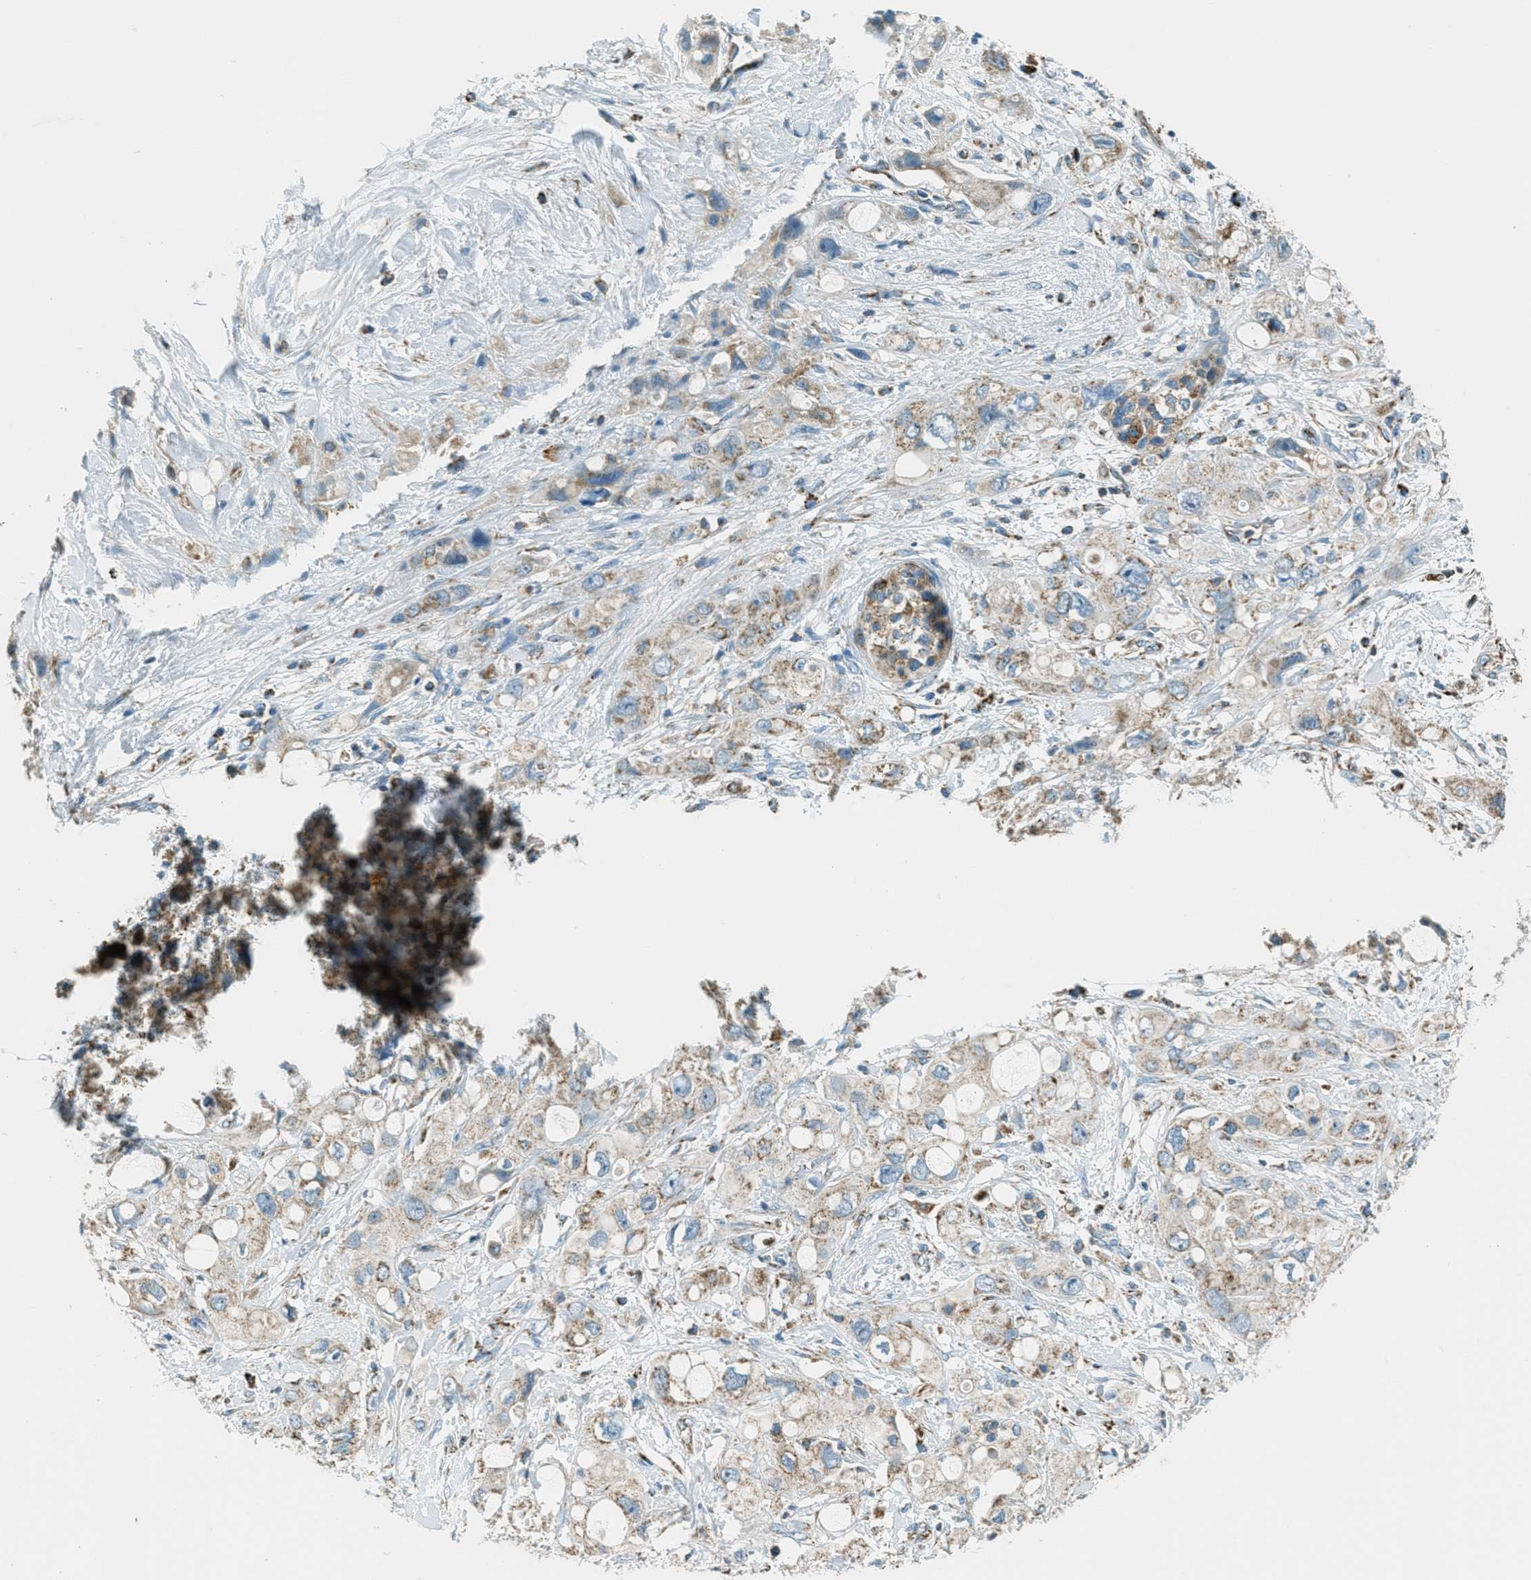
{"staining": {"intensity": "weak", "quantity": ">75%", "location": "cytoplasmic/membranous"}, "tissue": "pancreatic cancer", "cell_type": "Tumor cells", "image_type": "cancer", "snomed": [{"axis": "morphology", "description": "Adenocarcinoma, NOS"}, {"axis": "topography", "description": "Pancreas"}], "caption": "Pancreatic adenocarcinoma stained for a protein (brown) demonstrates weak cytoplasmic/membranous positive positivity in approximately >75% of tumor cells.", "gene": "CHST15", "patient": {"sex": "female", "age": 56}}